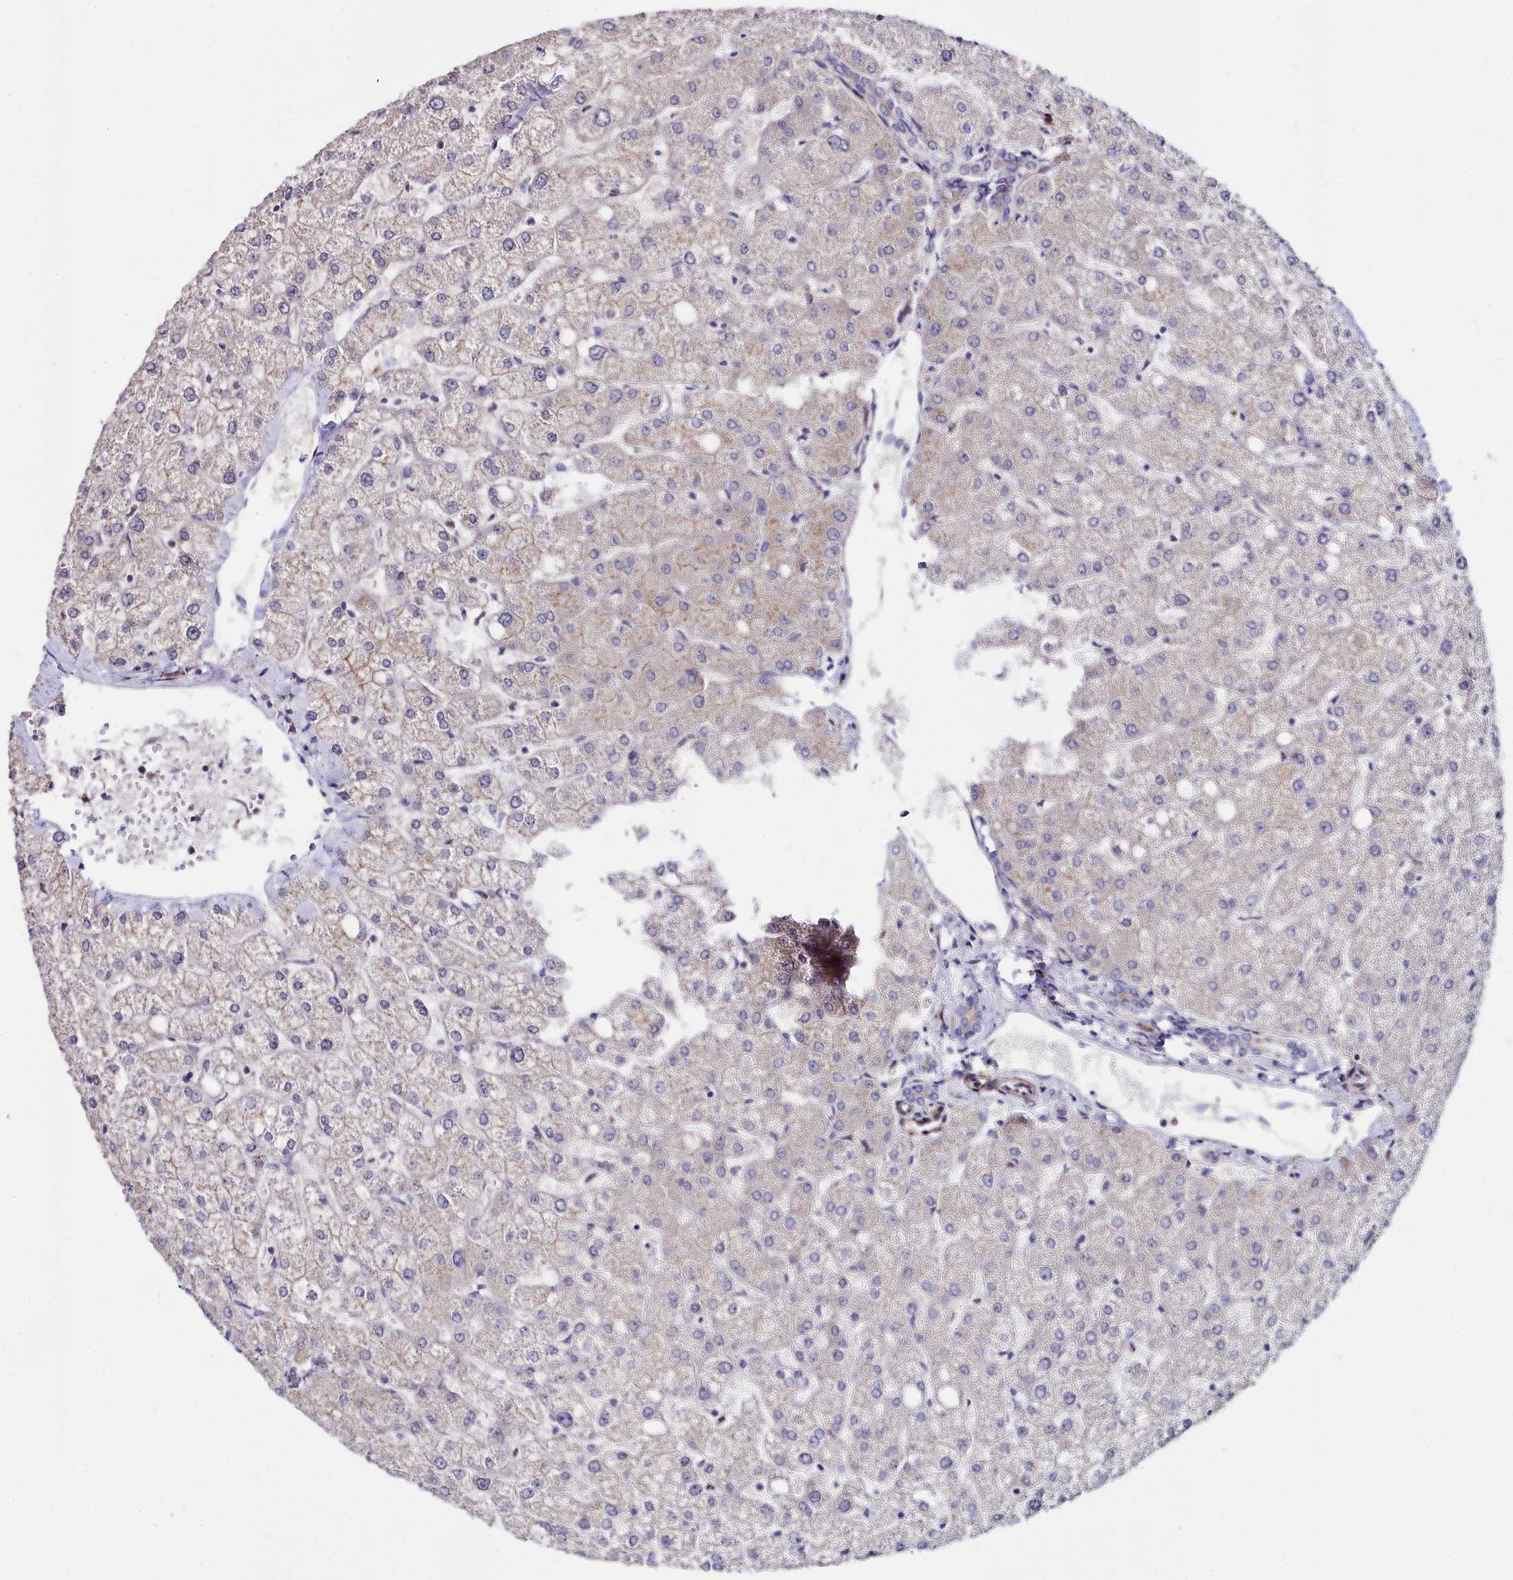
{"staining": {"intensity": "negative", "quantity": "none", "location": "none"}, "tissue": "liver", "cell_type": "Cholangiocytes", "image_type": "normal", "snomed": [{"axis": "morphology", "description": "Normal tissue, NOS"}, {"axis": "topography", "description": "Liver"}], "caption": "Human liver stained for a protein using immunohistochemistry shows no expression in cholangiocytes.", "gene": "C4orf19", "patient": {"sex": "female", "age": 54}}